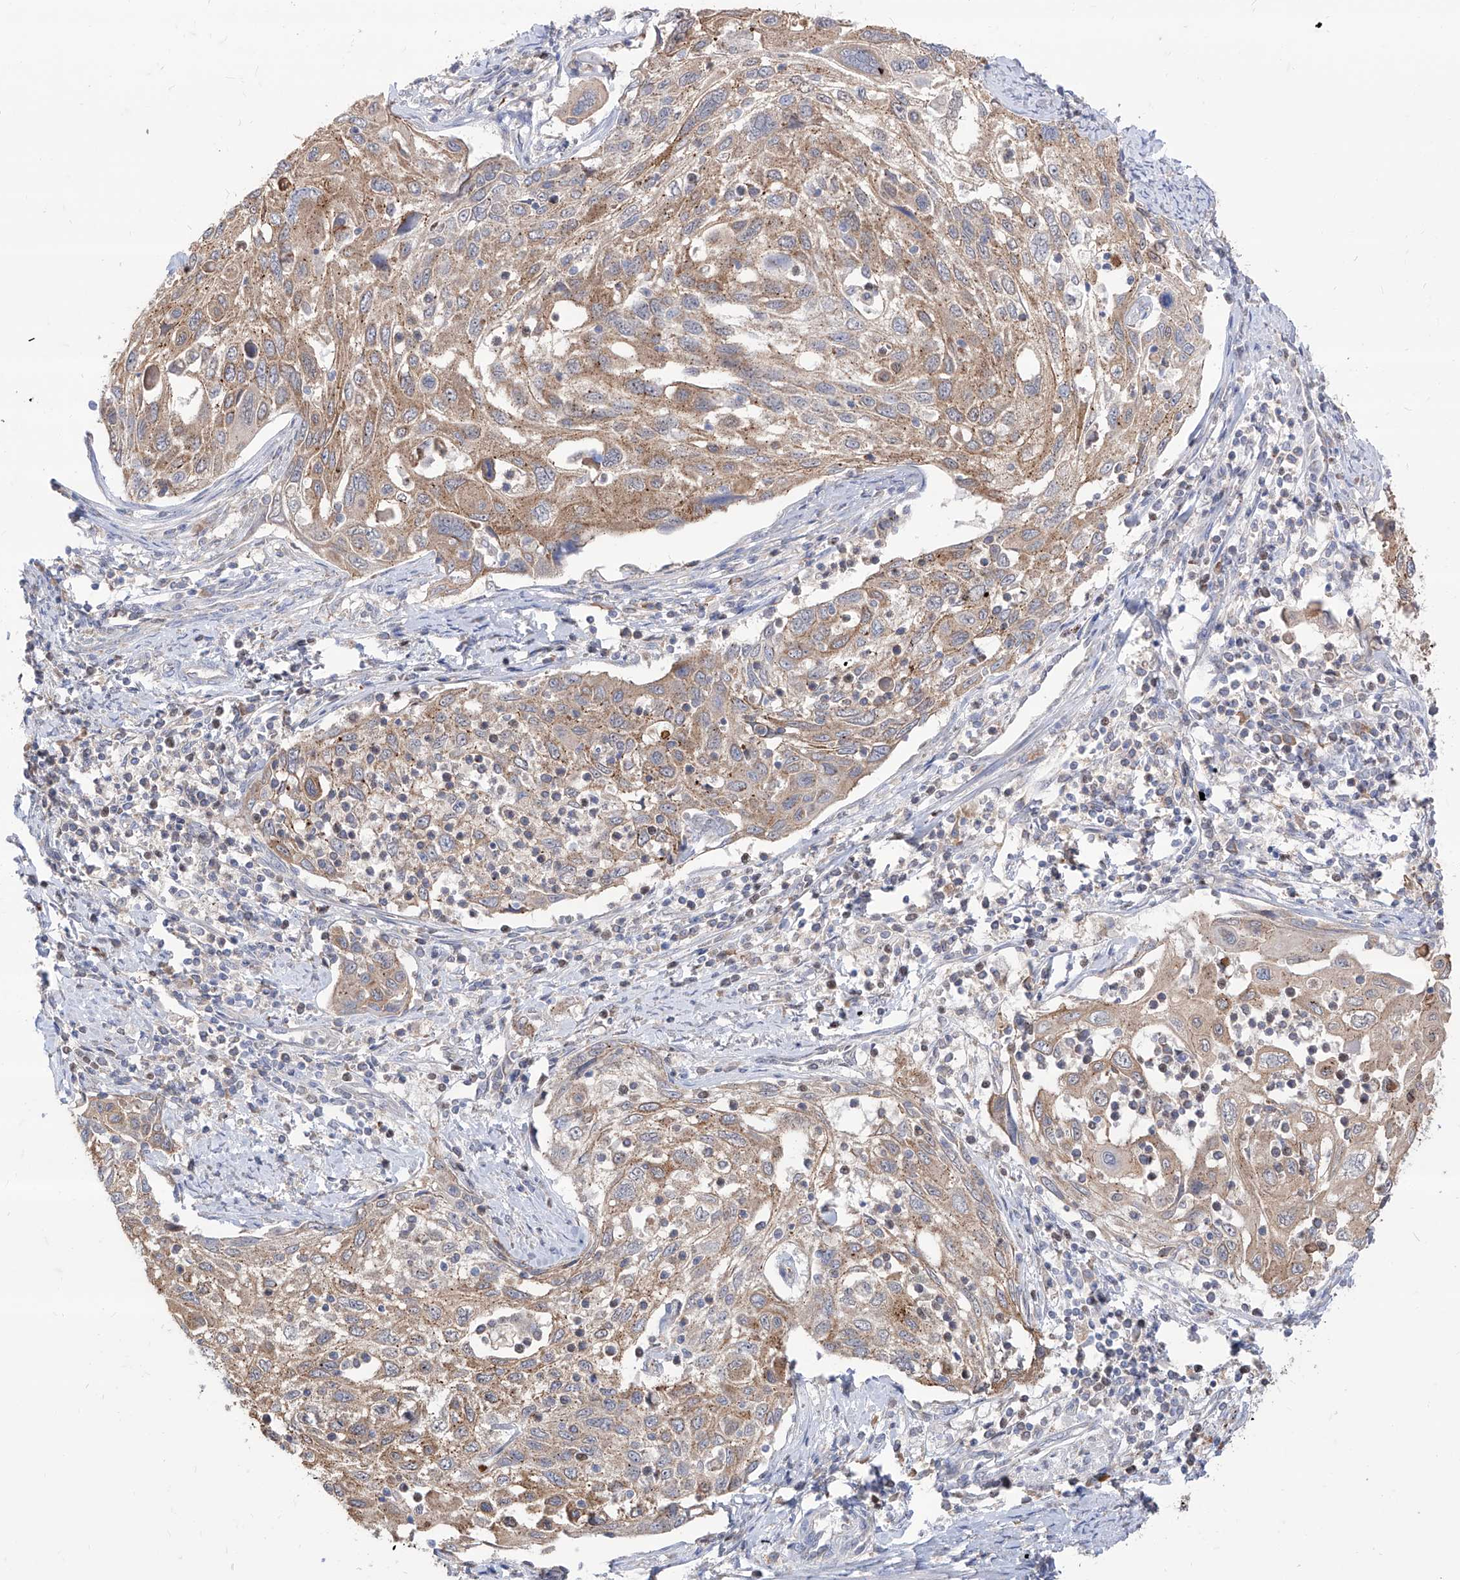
{"staining": {"intensity": "moderate", "quantity": ">75%", "location": "cytoplasmic/membranous"}, "tissue": "cervical cancer", "cell_type": "Tumor cells", "image_type": "cancer", "snomed": [{"axis": "morphology", "description": "Squamous cell carcinoma, NOS"}, {"axis": "topography", "description": "Cervix"}], "caption": "IHC image of cervical cancer stained for a protein (brown), which exhibits medium levels of moderate cytoplasmic/membranous expression in approximately >75% of tumor cells.", "gene": "BROX", "patient": {"sex": "female", "age": 70}}